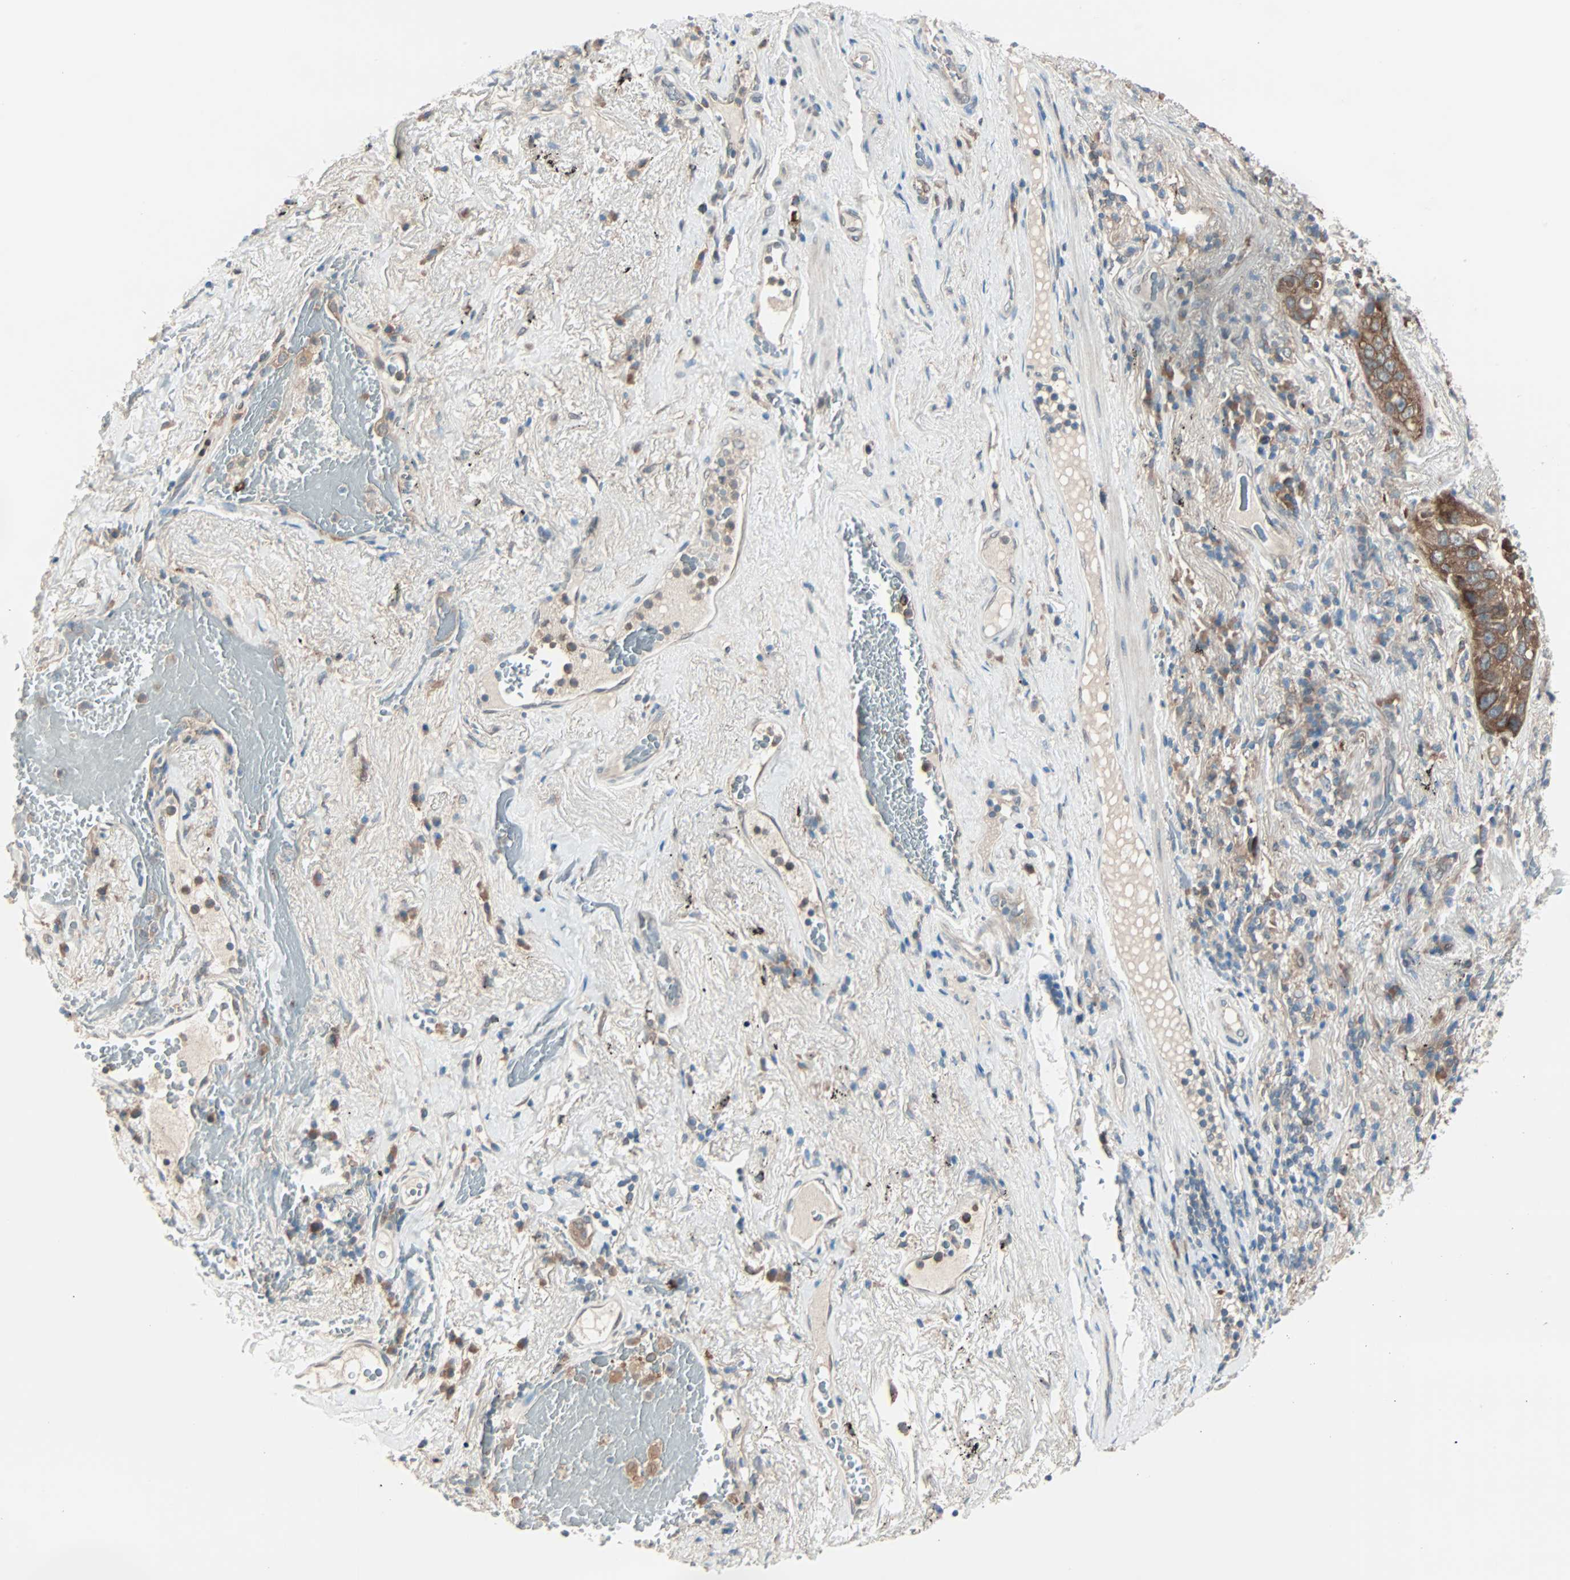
{"staining": {"intensity": "strong", "quantity": ">75%", "location": "cytoplasmic/membranous"}, "tissue": "lung cancer", "cell_type": "Tumor cells", "image_type": "cancer", "snomed": [{"axis": "morphology", "description": "Squamous cell carcinoma, NOS"}, {"axis": "topography", "description": "Lung"}], "caption": "Immunohistochemical staining of lung cancer (squamous cell carcinoma) displays high levels of strong cytoplasmic/membranous protein expression in approximately >75% of tumor cells.", "gene": "SMIM8", "patient": {"sex": "male", "age": 57}}